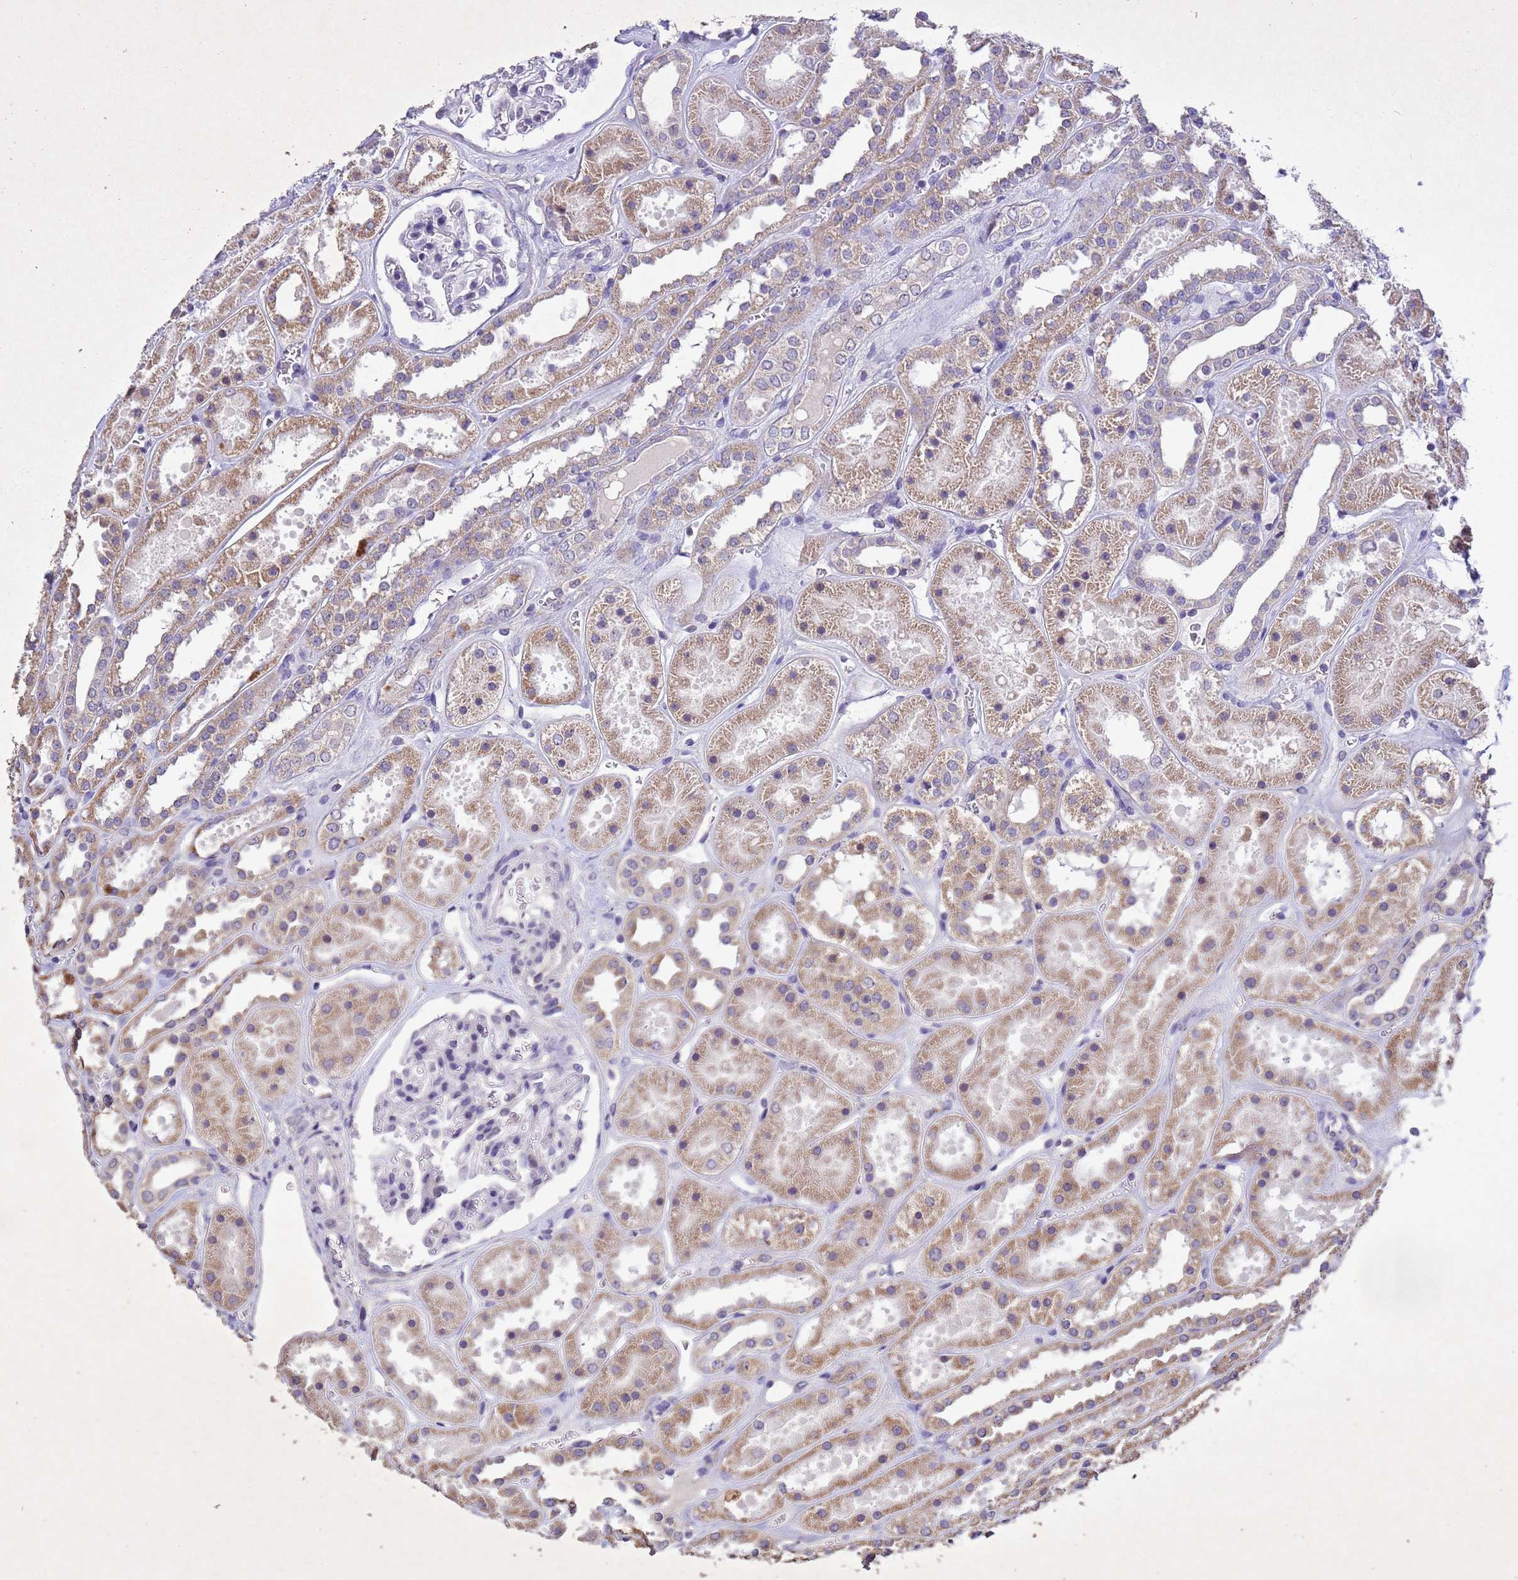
{"staining": {"intensity": "negative", "quantity": "none", "location": "none"}, "tissue": "kidney", "cell_type": "Cells in glomeruli", "image_type": "normal", "snomed": [{"axis": "morphology", "description": "Normal tissue, NOS"}, {"axis": "topography", "description": "Kidney"}], "caption": "The micrograph exhibits no staining of cells in glomeruli in unremarkable kidney. The staining was performed using DAB (3,3'-diaminobenzidine) to visualize the protein expression in brown, while the nuclei were stained in blue with hematoxylin (Magnification: 20x).", "gene": "NLRP11", "patient": {"sex": "female", "age": 41}}